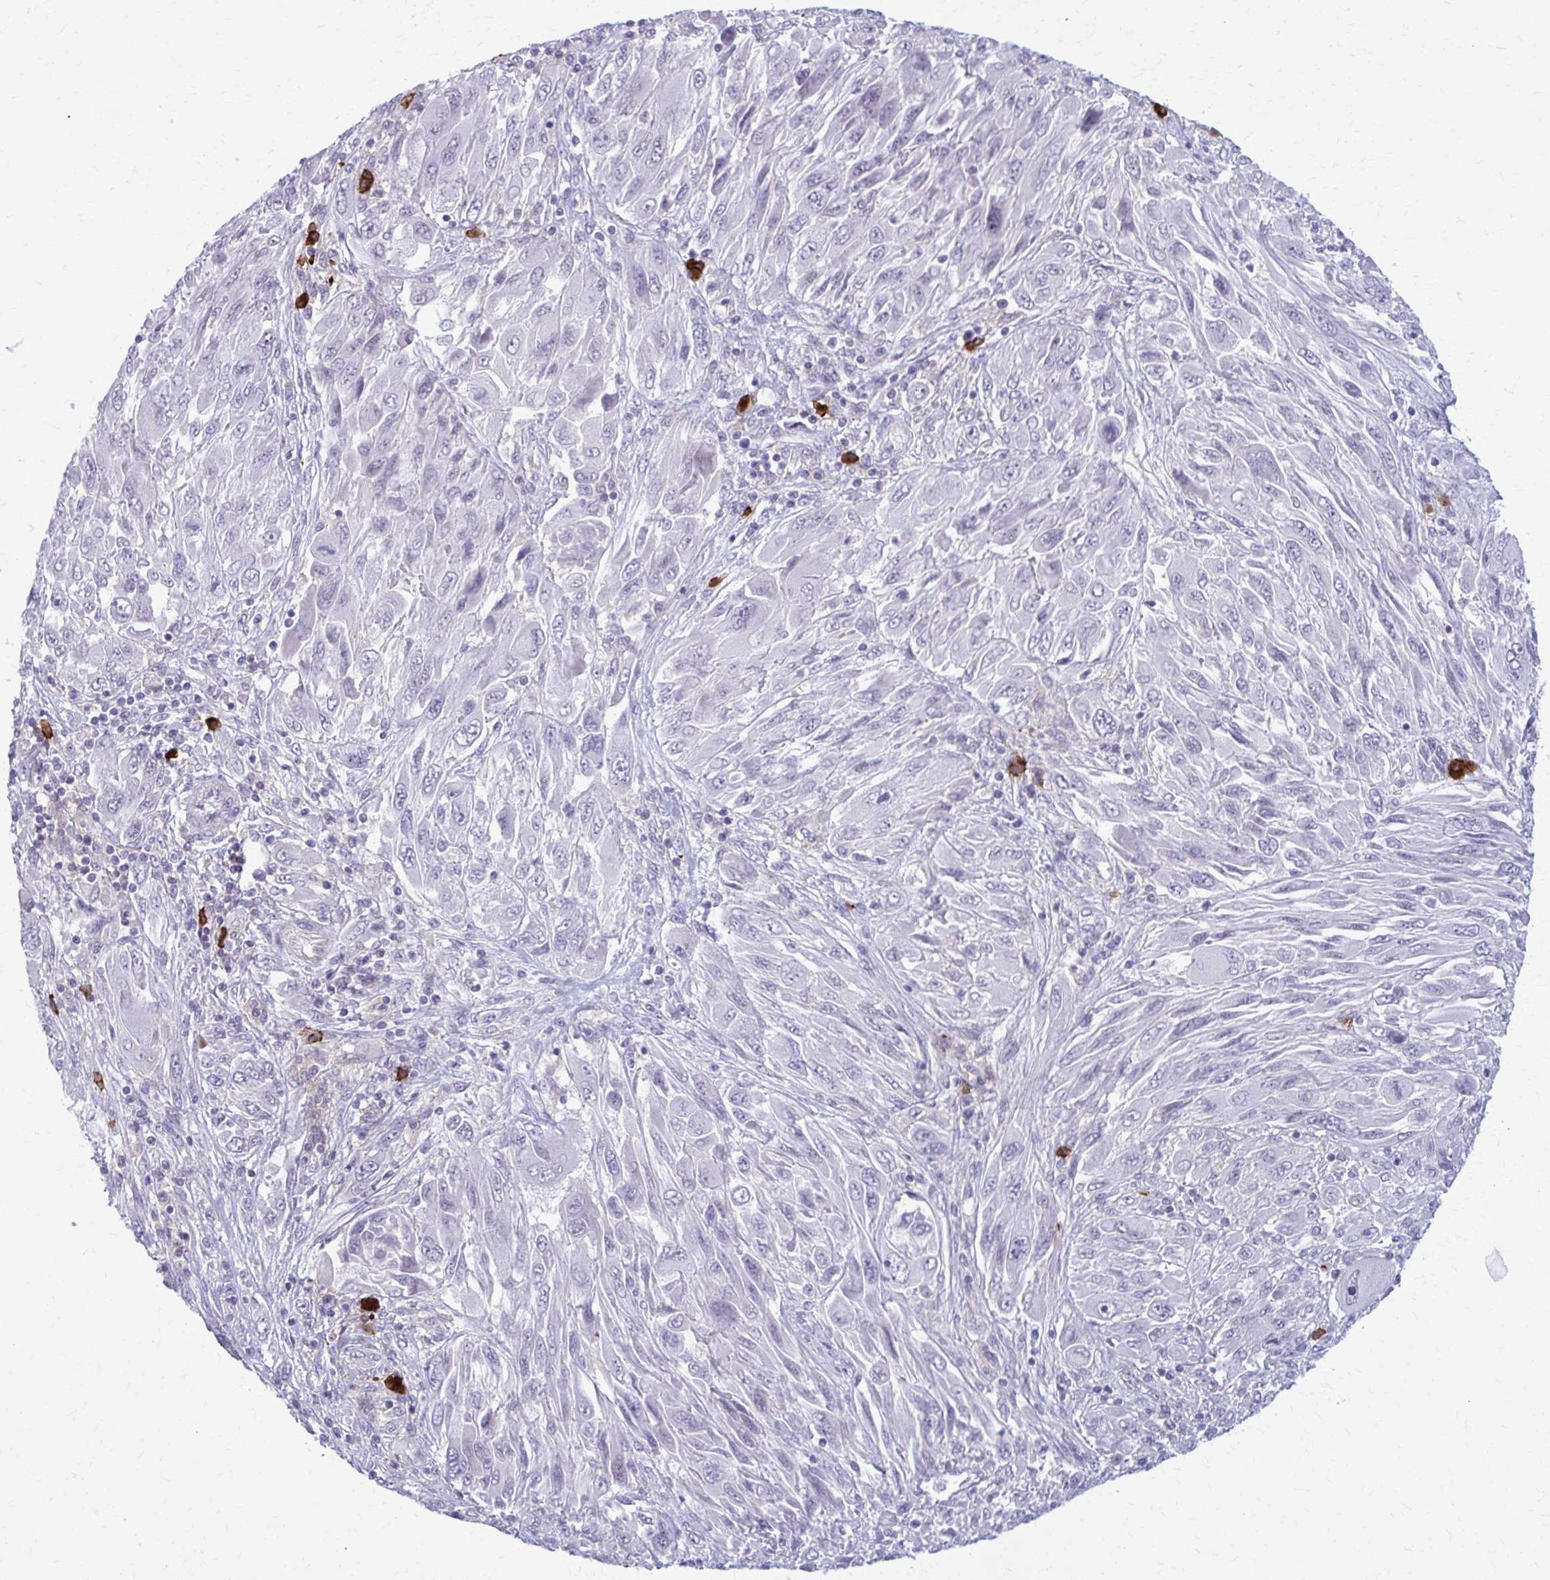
{"staining": {"intensity": "negative", "quantity": "none", "location": "none"}, "tissue": "melanoma", "cell_type": "Tumor cells", "image_type": "cancer", "snomed": [{"axis": "morphology", "description": "Malignant melanoma, NOS"}, {"axis": "topography", "description": "Skin"}], "caption": "Malignant melanoma was stained to show a protein in brown. There is no significant positivity in tumor cells.", "gene": "CD38", "patient": {"sex": "female", "age": 91}}